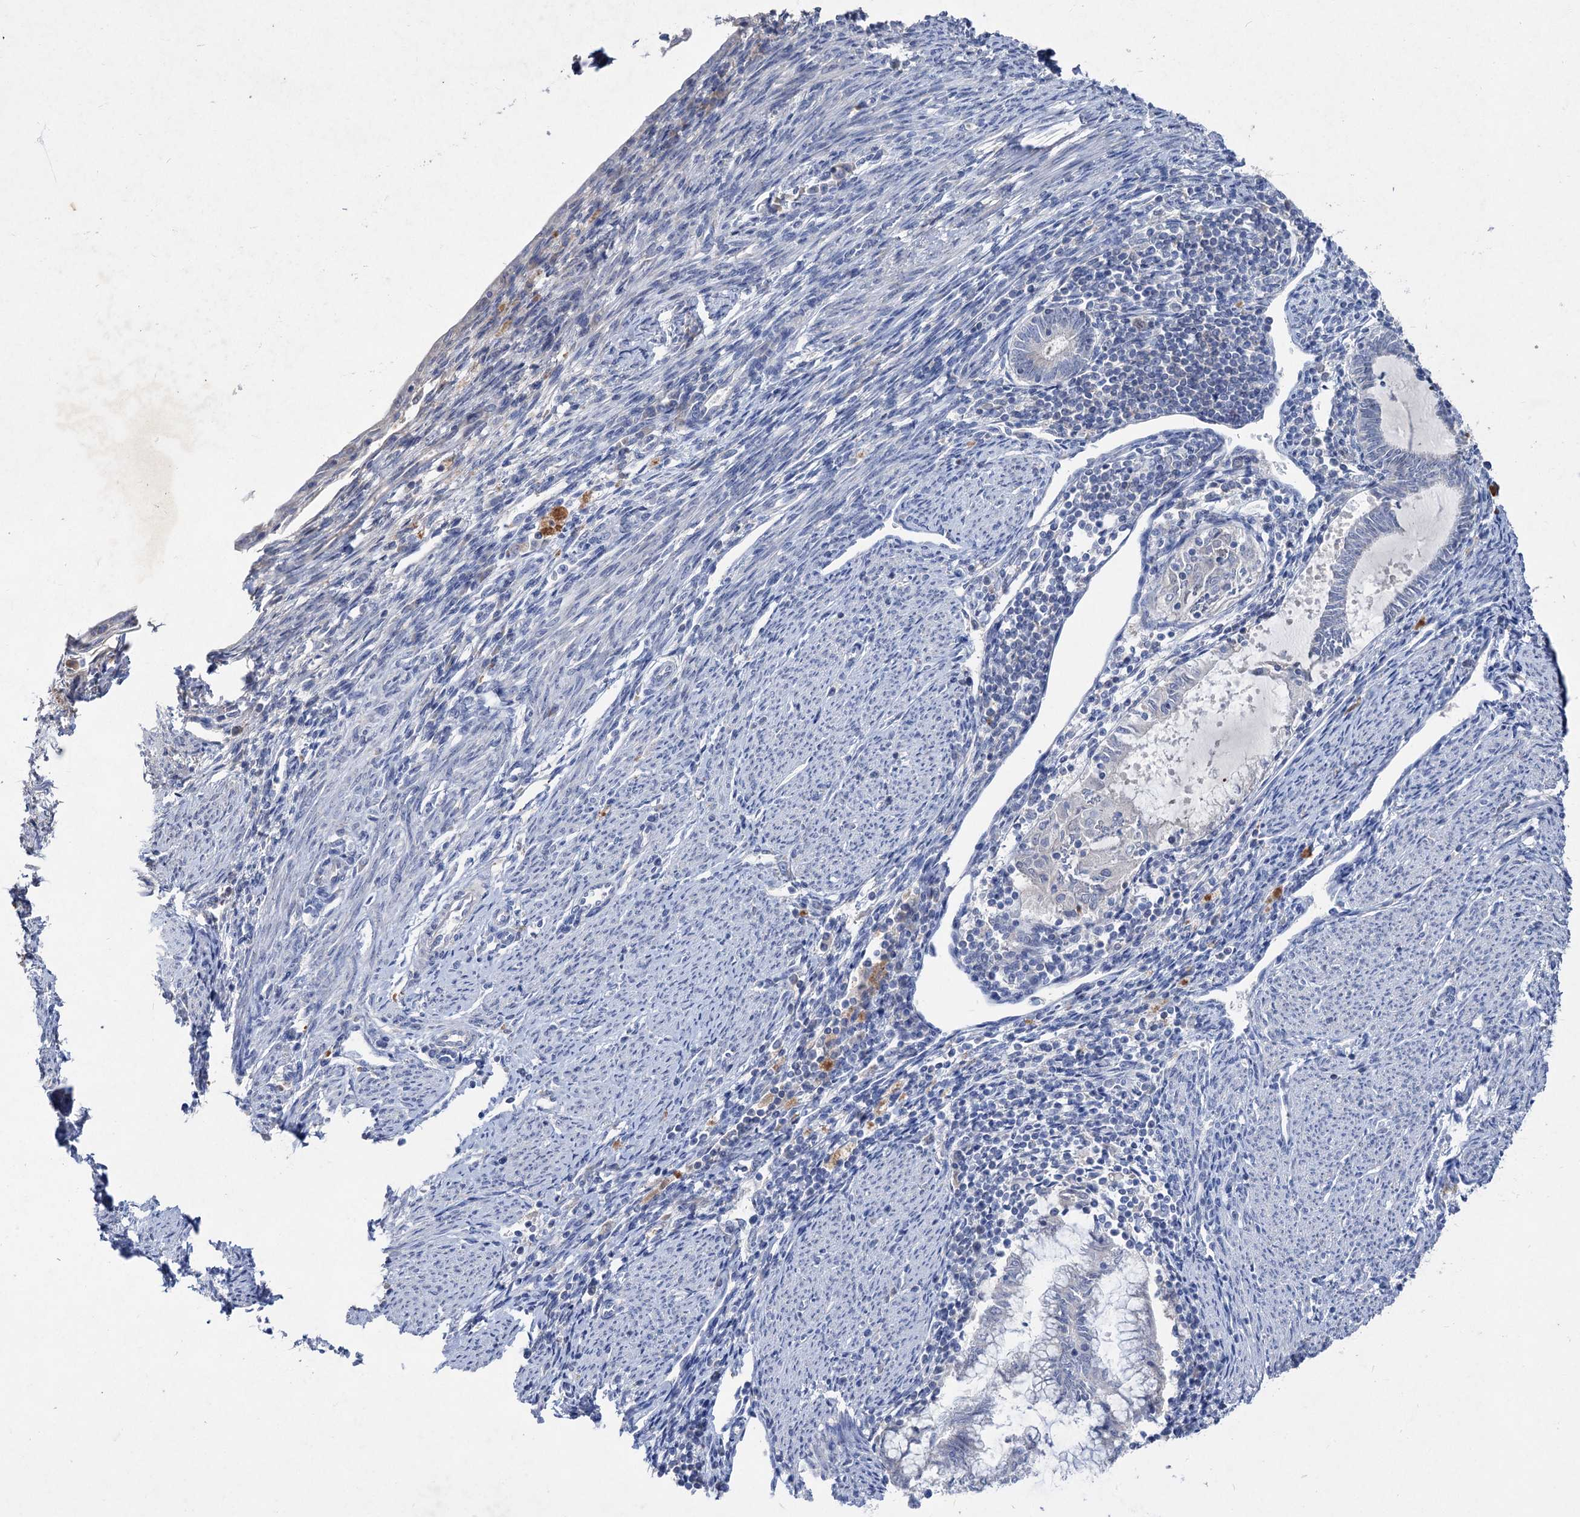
{"staining": {"intensity": "negative", "quantity": "none", "location": "none"}, "tissue": "endometrial cancer", "cell_type": "Tumor cells", "image_type": "cancer", "snomed": [{"axis": "morphology", "description": "Adenocarcinoma, NOS"}, {"axis": "topography", "description": "Endometrium"}], "caption": "The histopathology image shows no significant expression in tumor cells of endometrial adenocarcinoma.", "gene": "ATP4A", "patient": {"sex": "female", "age": 79}}